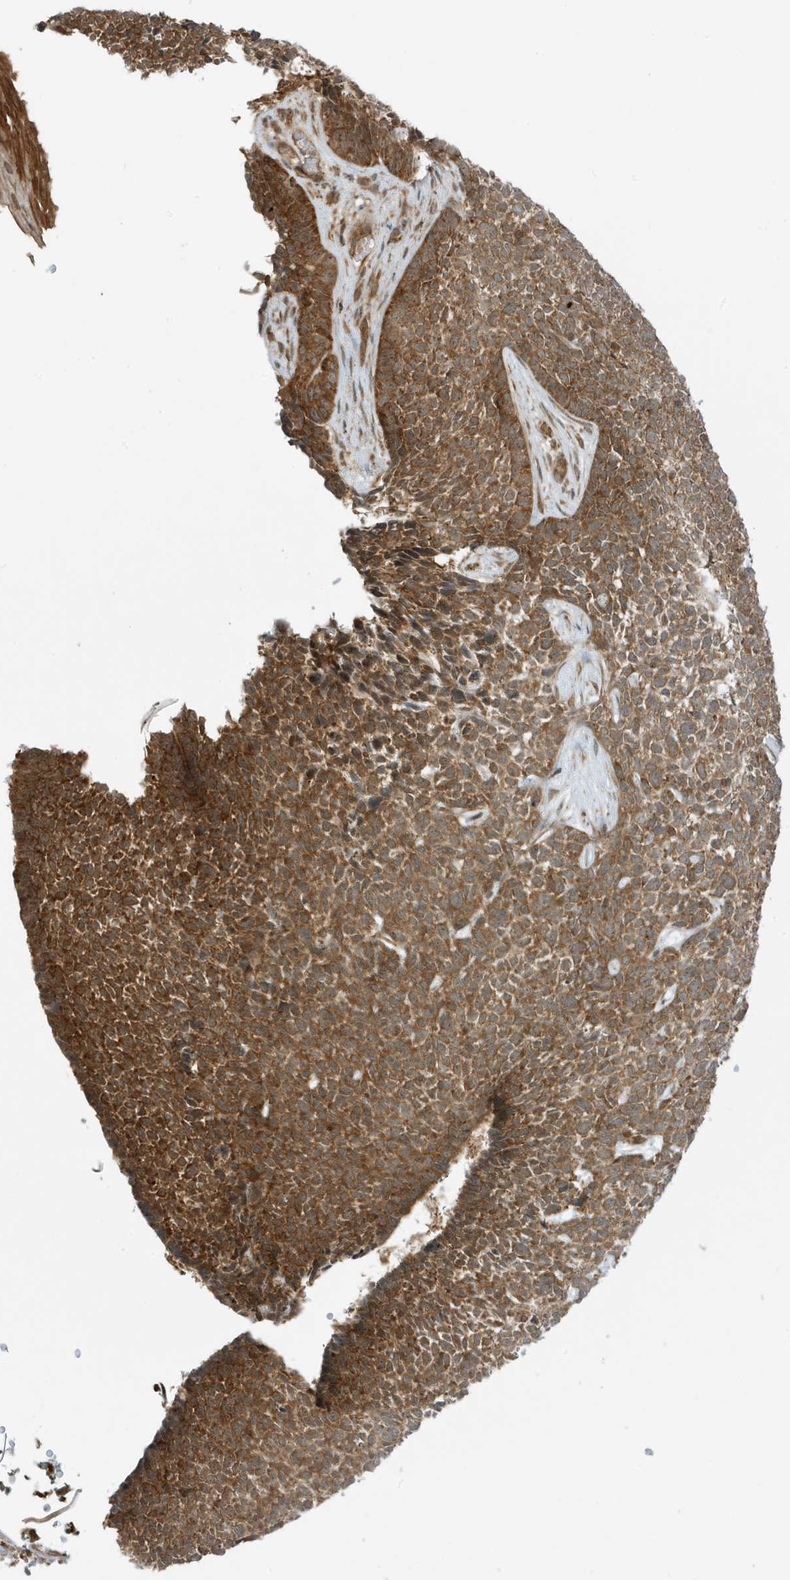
{"staining": {"intensity": "strong", "quantity": ">75%", "location": "cytoplasmic/membranous"}, "tissue": "skin cancer", "cell_type": "Tumor cells", "image_type": "cancer", "snomed": [{"axis": "morphology", "description": "Basal cell carcinoma"}, {"axis": "topography", "description": "Skin"}], "caption": "Protein expression analysis of human basal cell carcinoma (skin) reveals strong cytoplasmic/membranous expression in about >75% of tumor cells.", "gene": "DHX36", "patient": {"sex": "female", "age": 84}}